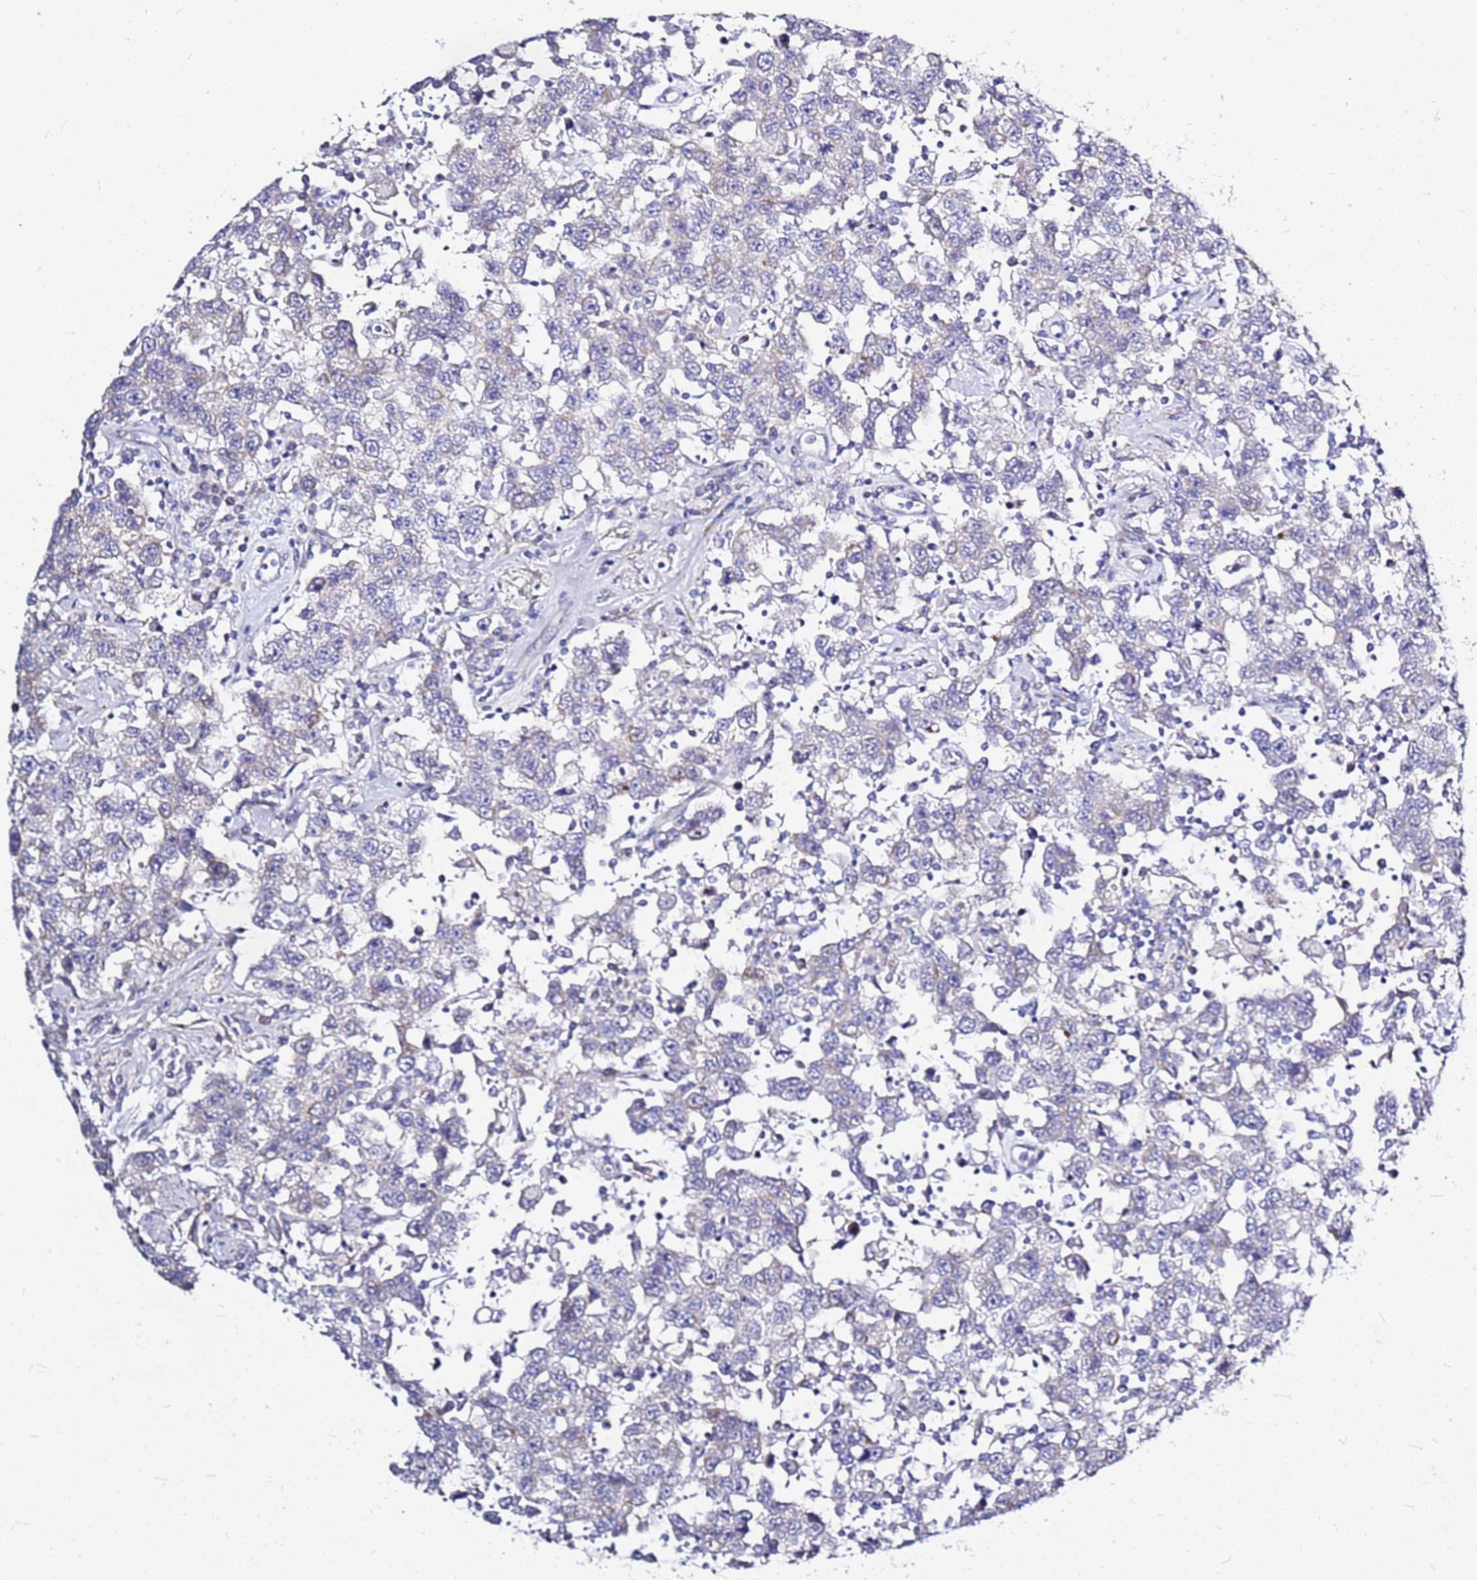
{"staining": {"intensity": "negative", "quantity": "none", "location": "none"}, "tissue": "testis cancer", "cell_type": "Tumor cells", "image_type": "cancer", "snomed": [{"axis": "morphology", "description": "Seminoma, NOS"}, {"axis": "topography", "description": "Testis"}], "caption": "An image of human testis cancer is negative for staining in tumor cells.", "gene": "CASD1", "patient": {"sex": "male", "age": 41}}